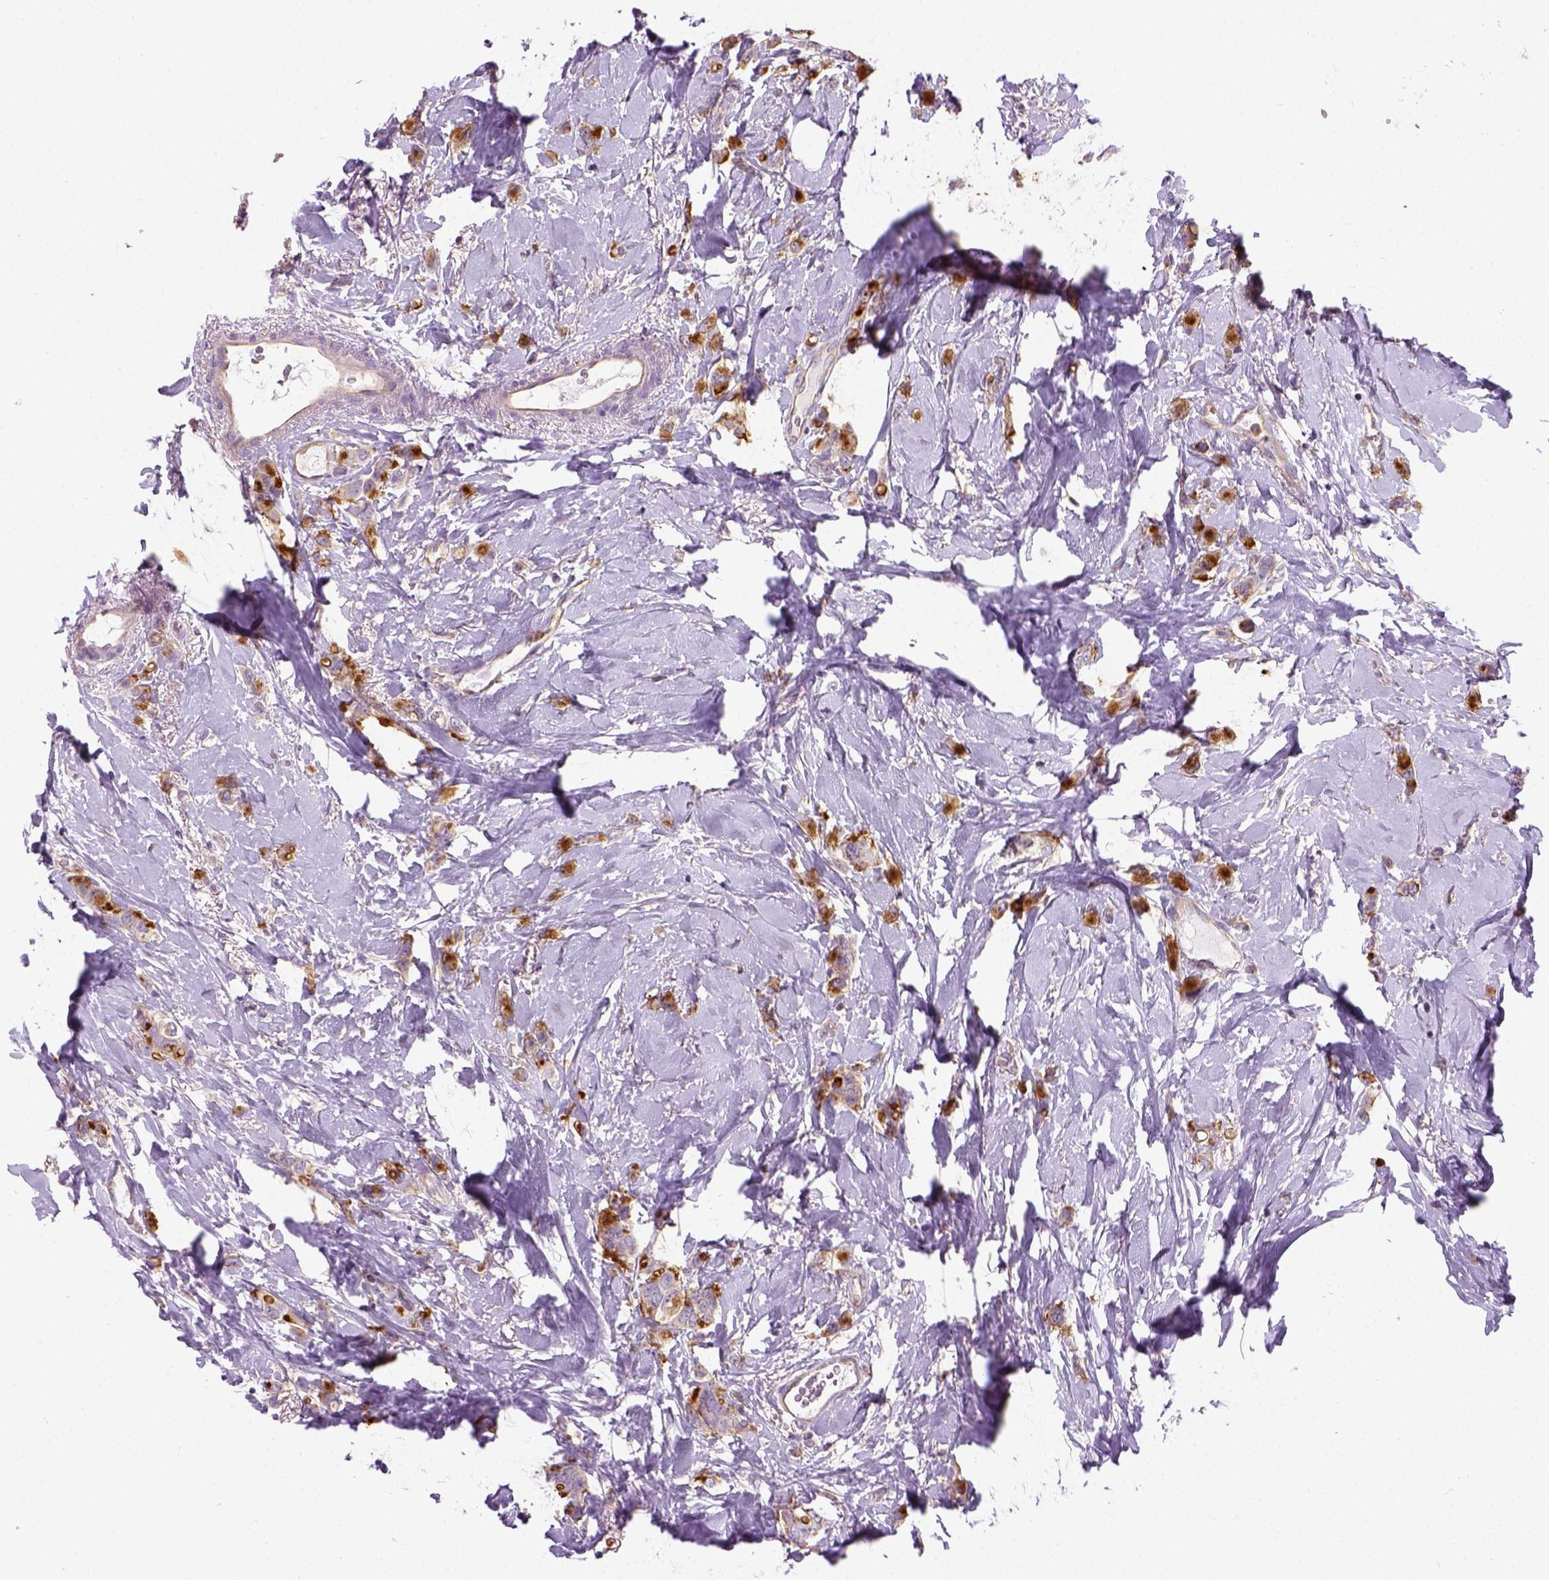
{"staining": {"intensity": "moderate", "quantity": ">75%", "location": "cytoplasmic/membranous"}, "tissue": "breast cancer", "cell_type": "Tumor cells", "image_type": "cancer", "snomed": [{"axis": "morphology", "description": "Lobular carcinoma"}, {"axis": "topography", "description": "Breast"}], "caption": "Immunohistochemistry (IHC) staining of breast cancer (lobular carcinoma), which demonstrates medium levels of moderate cytoplasmic/membranous expression in about >75% of tumor cells indicating moderate cytoplasmic/membranous protein positivity. The staining was performed using DAB (3,3'-diaminobenzidine) (brown) for protein detection and nuclei were counterstained in hematoxylin (blue).", "gene": "CRACR2A", "patient": {"sex": "female", "age": 66}}